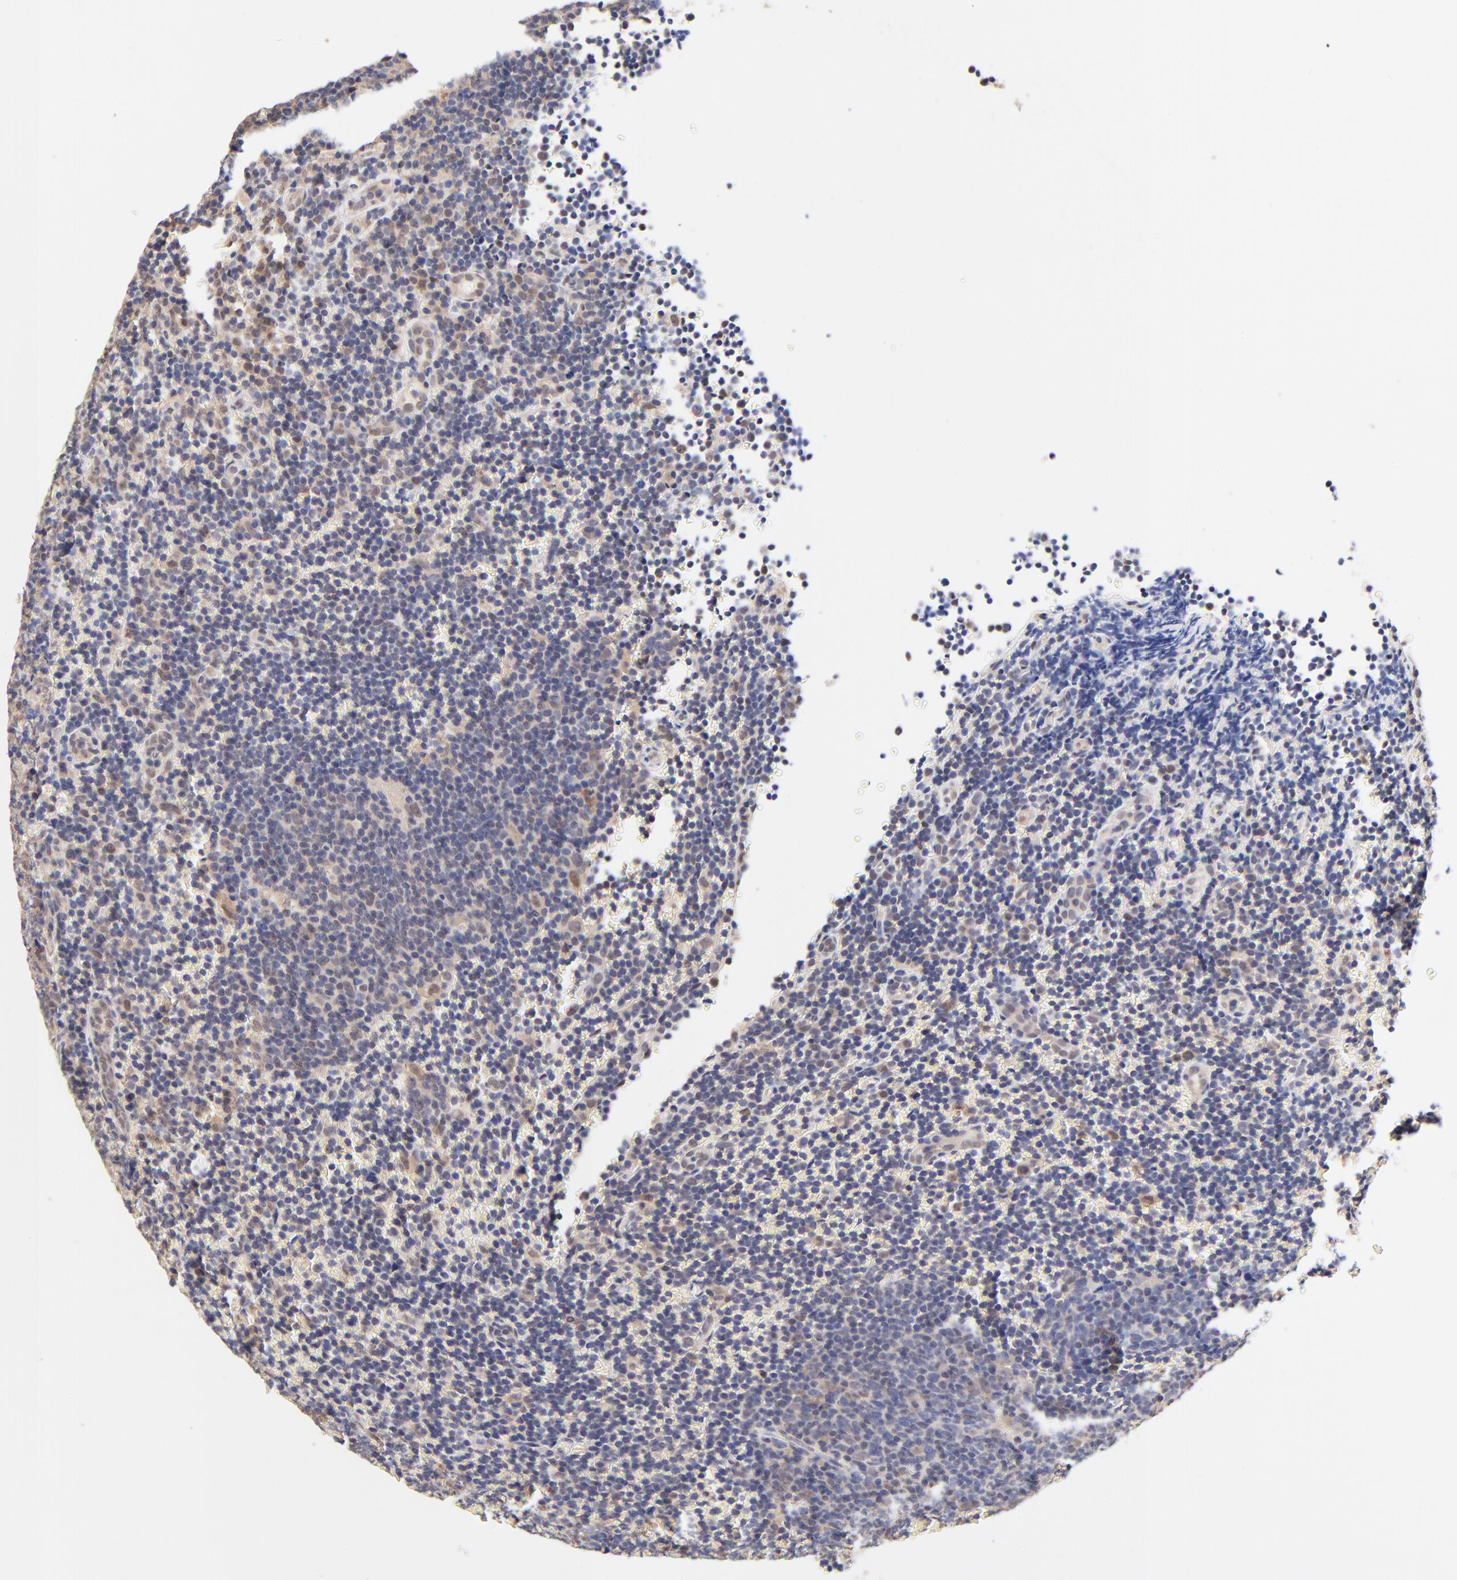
{"staining": {"intensity": "negative", "quantity": "none", "location": "none"}, "tissue": "lymphoma", "cell_type": "Tumor cells", "image_type": "cancer", "snomed": [{"axis": "morphology", "description": "Malignant lymphoma, non-Hodgkin's type, Low grade"}, {"axis": "topography", "description": "Lymph node"}], "caption": "An immunohistochemistry micrograph of lymphoma is shown. There is no staining in tumor cells of lymphoma.", "gene": "TXNL1", "patient": {"sex": "male", "age": 74}}